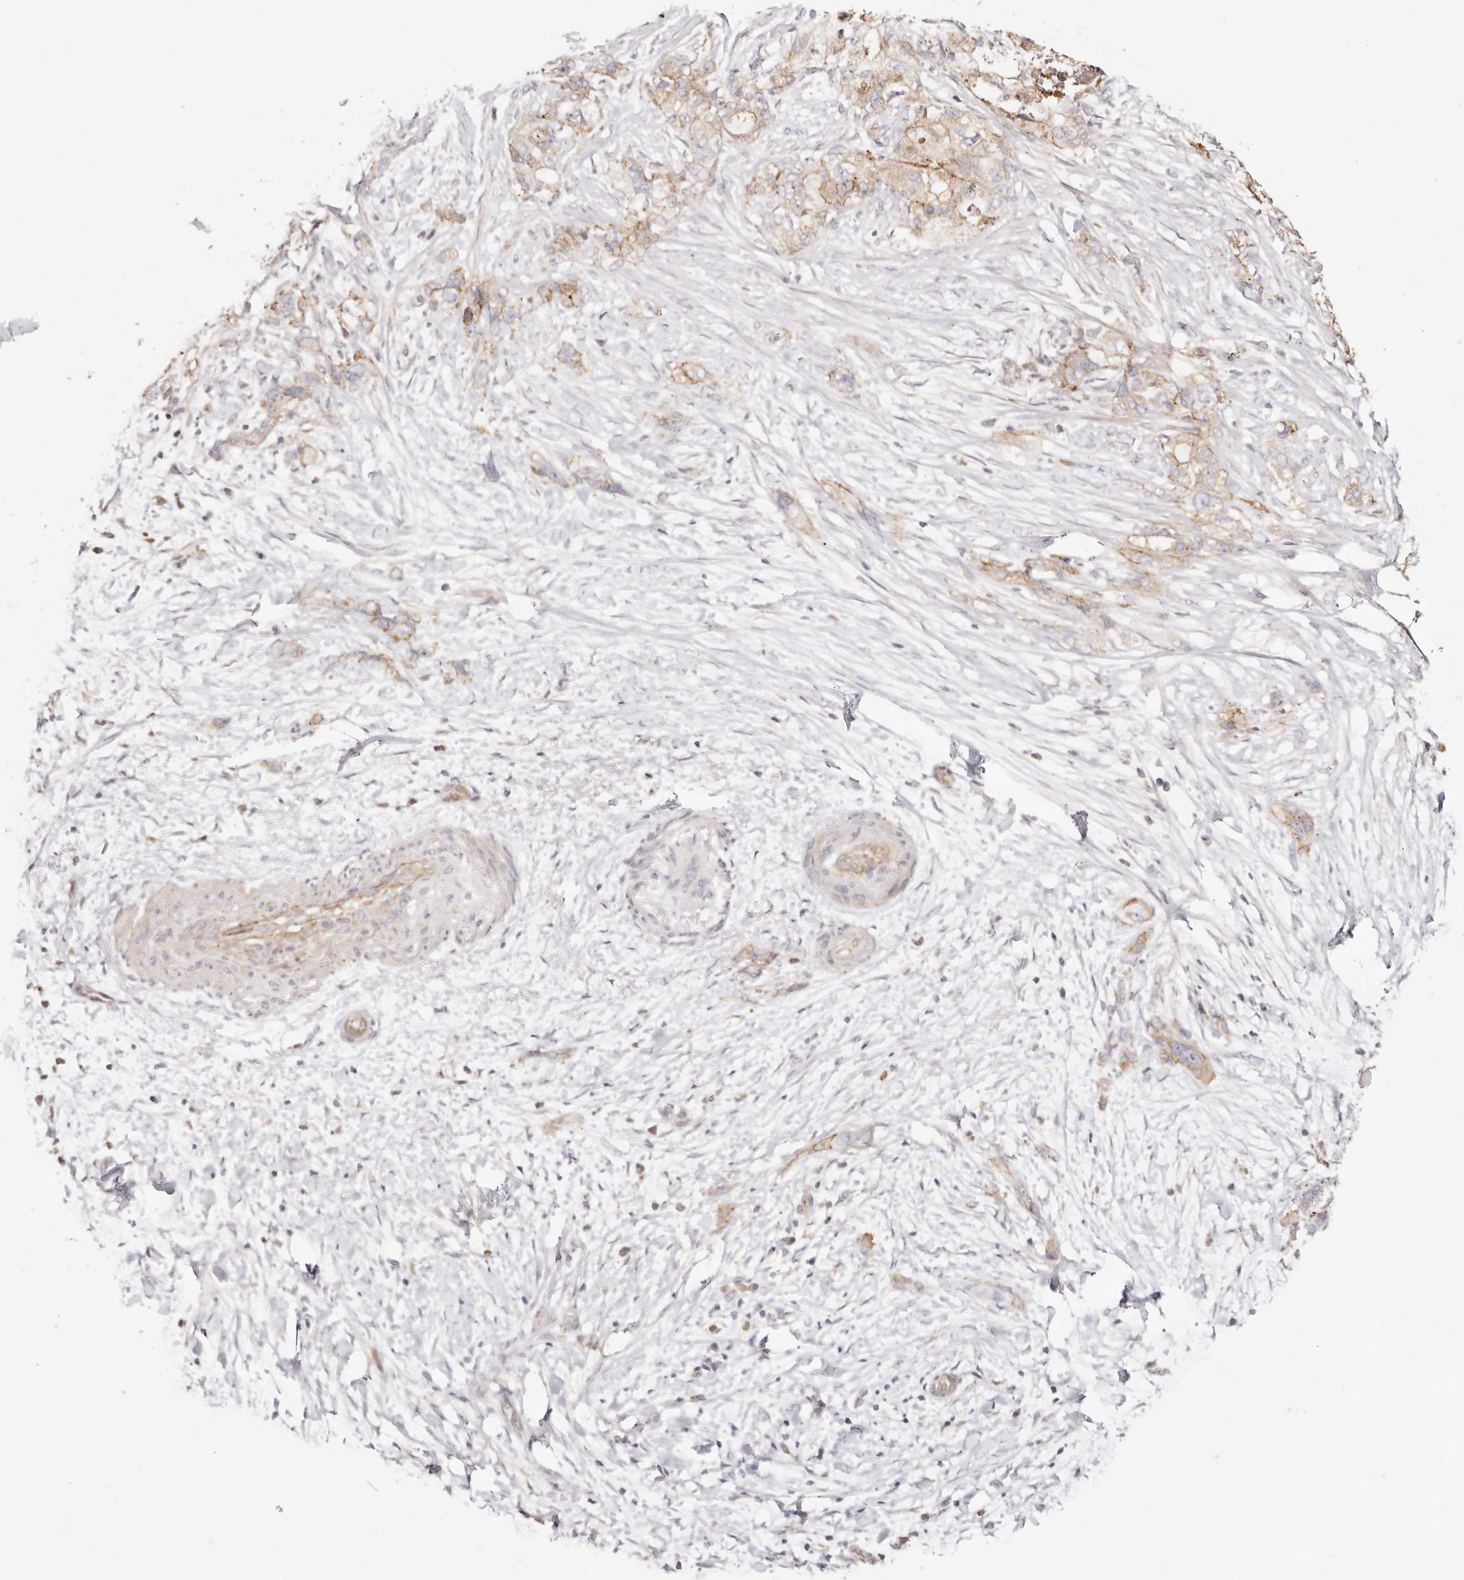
{"staining": {"intensity": "moderate", "quantity": "25%-75%", "location": "cytoplasmic/membranous"}, "tissue": "pancreatic cancer", "cell_type": "Tumor cells", "image_type": "cancer", "snomed": [{"axis": "morphology", "description": "Adenocarcinoma, NOS"}, {"axis": "topography", "description": "Pancreas"}], "caption": "Protein positivity by IHC reveals moderate cytoplasmic/membranous staining in approximately 25%-75% of tumor cells in pancreatic cancer (adenocarcinoma).", "gene": "SLC35B2", "patient": {"sex": "female", "age": 73}}